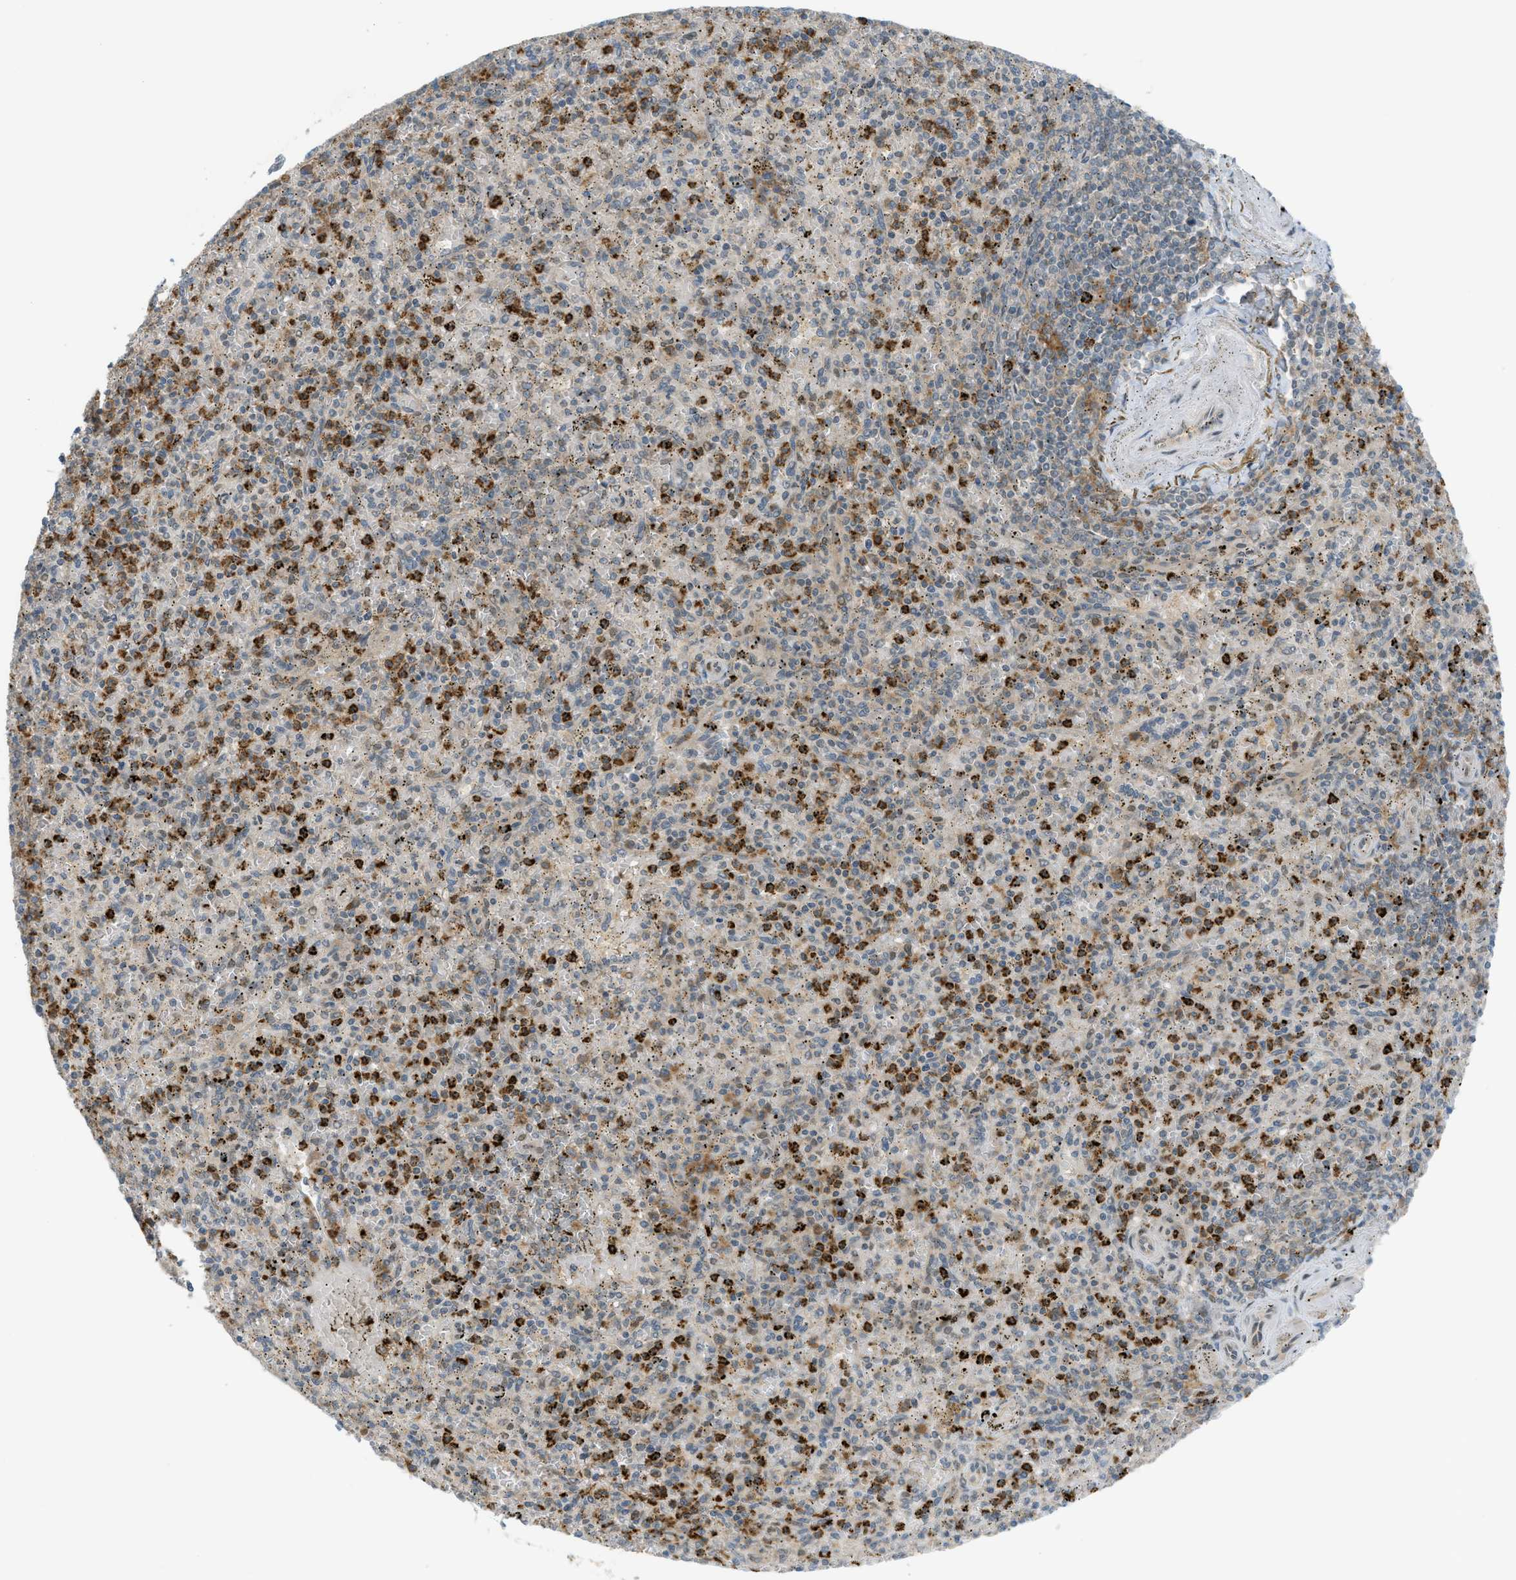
{"staining": {"intensity": "strong", "quantity": "25%-75%", "location": "cytoplasmic/membranous"}, "tissue": "spleen", "cell_type": "Cells in red pulp", "image_type": "normal", "snomed": [{"axis": "morphology", "description": "Normal tissue, NOS"}, {"axis": "topography", "description": "Spleen"}], "caption": "Brown immunohistochemical staining in unremarkable human spleen reveals strong cytoplasmic/membranous expression in approximately 25%-75% of cells in red pulp.", "gene": "DYRK1A", "patient": {"sex": "male", "age": 72}}